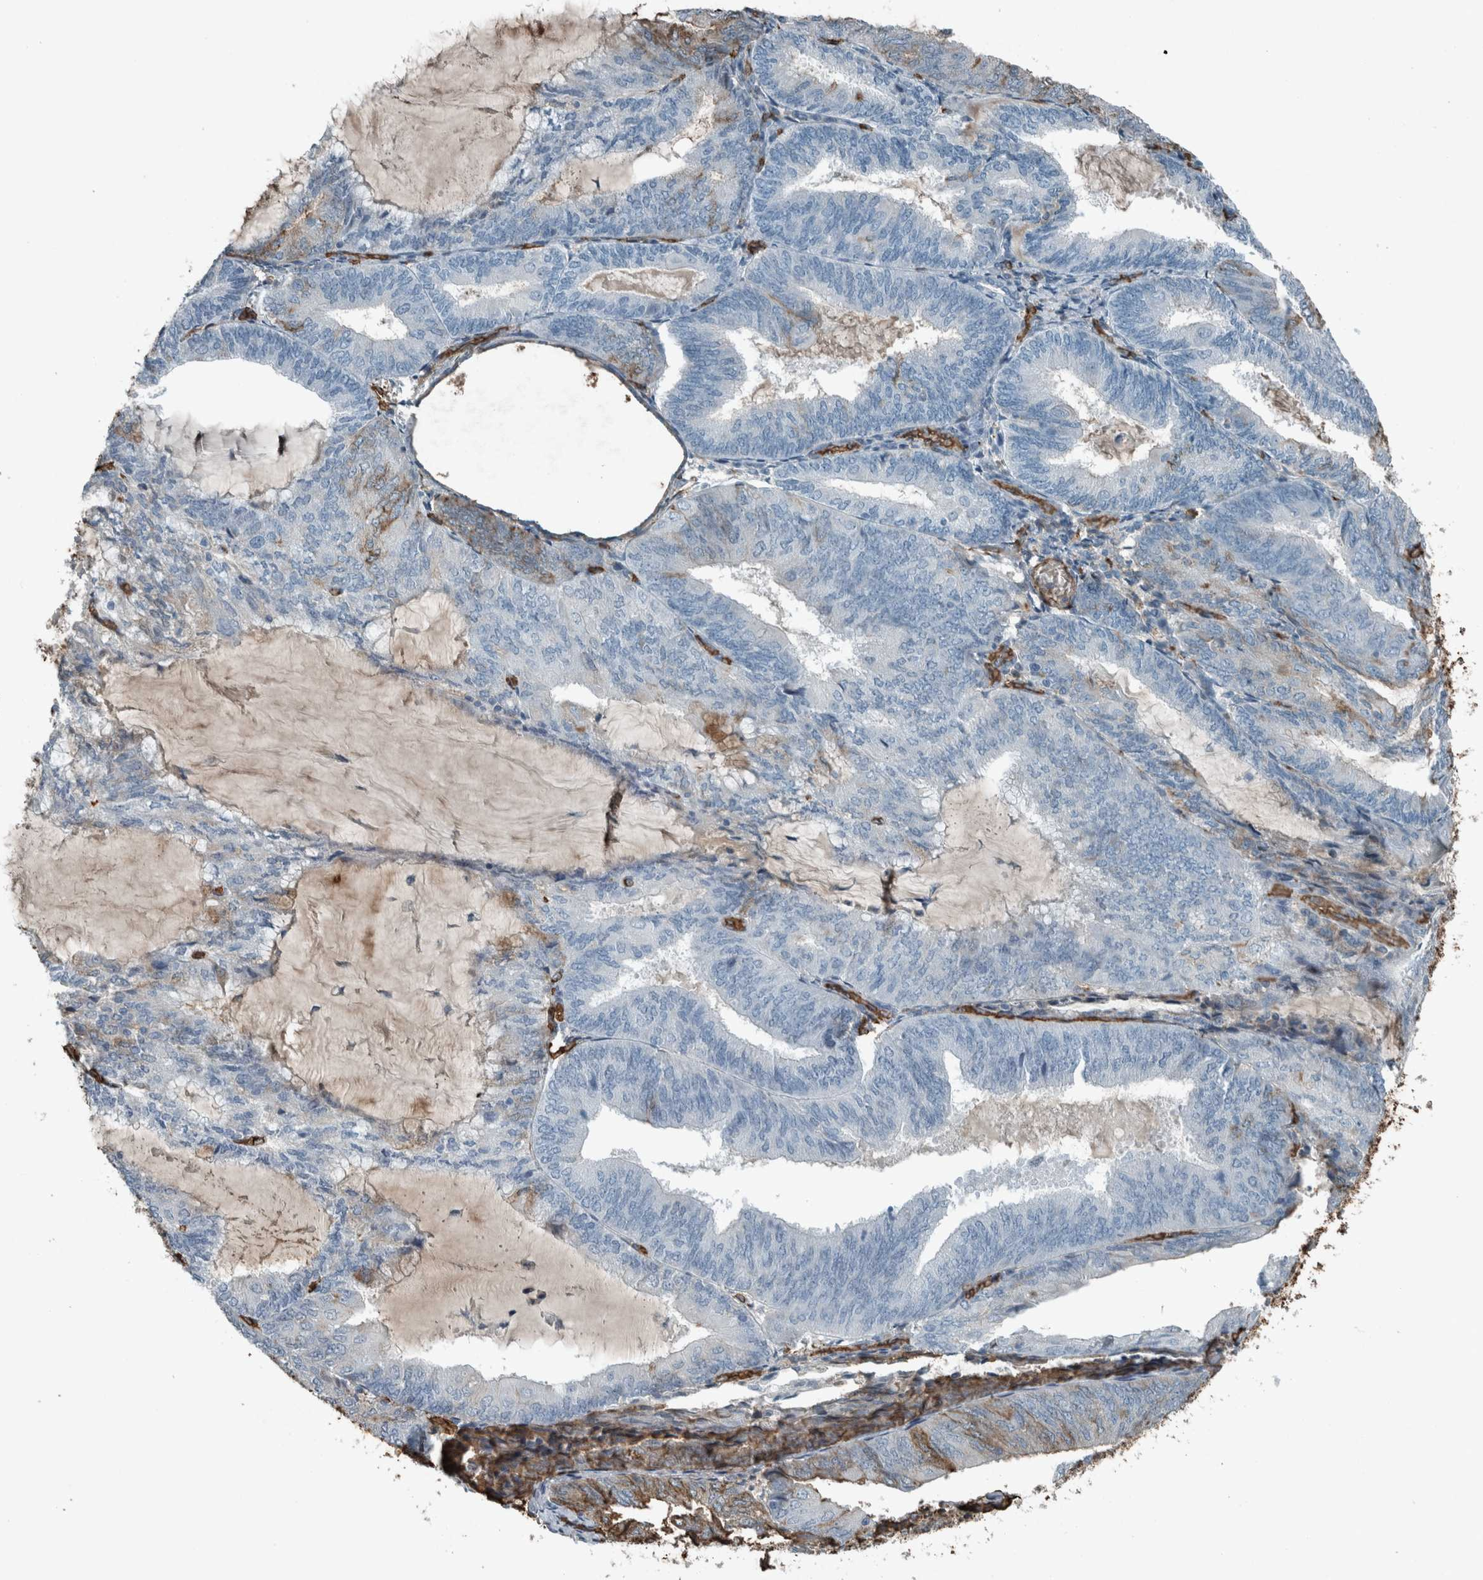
{"staining": {"intensity": "negative", "quantity": "none", "location": "none"}, "tissue": "endometrial cancer", "cell_type": "Tumor cells", "image_type": "cancer", "snomed": [{"axis": "morphology", "description": "Adenocarcinoma, NOS"}, {"axis": "topography", "description": "Endometrium"}], "caption": "Tumor cells show no significant protein expression in endometrial cancer.", "gene": "LBP", "patient": {"sex": "female", "age": 81}}